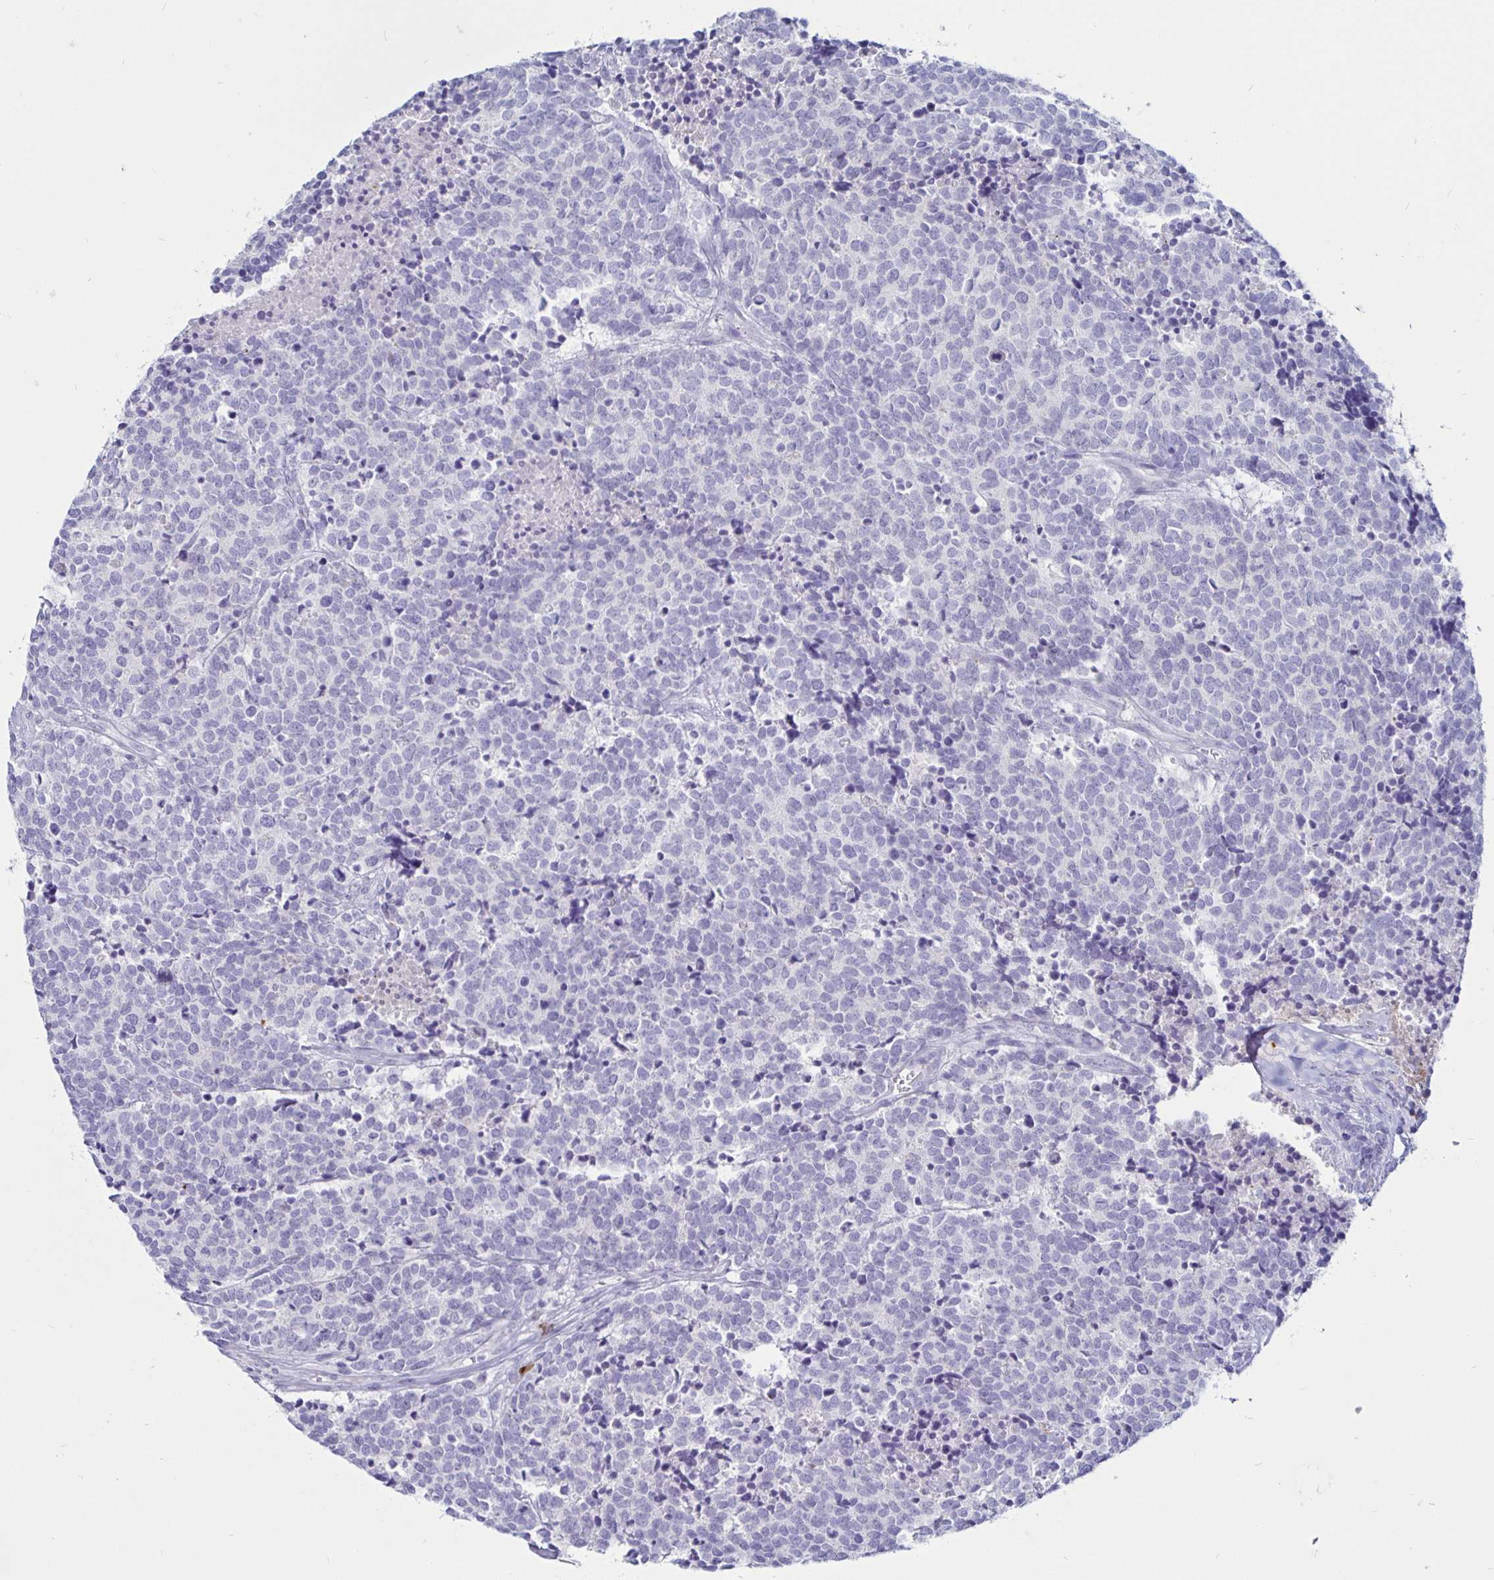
{"staining": {"intensity": "negative", "quantity": "none", "location": "none"}, "tissue": "carcinoid", "cell_type": "Tumor cells", "image_type": "cancer", "snomed": [{"axis": "morphology", "description": "Carcinoid, malignant, NOS"}, {"axis": "topography", "description": "Skin"}], "caption": "This micrograph is of malignant carcinoid stained with immunohistochemistry (IHC) to label a protein in brown with the nuclei are counter-stained blue. There is no positivity in tumor cells.", "gene": "TIMP1", "patient": {"sex": "female", "age": 79}}